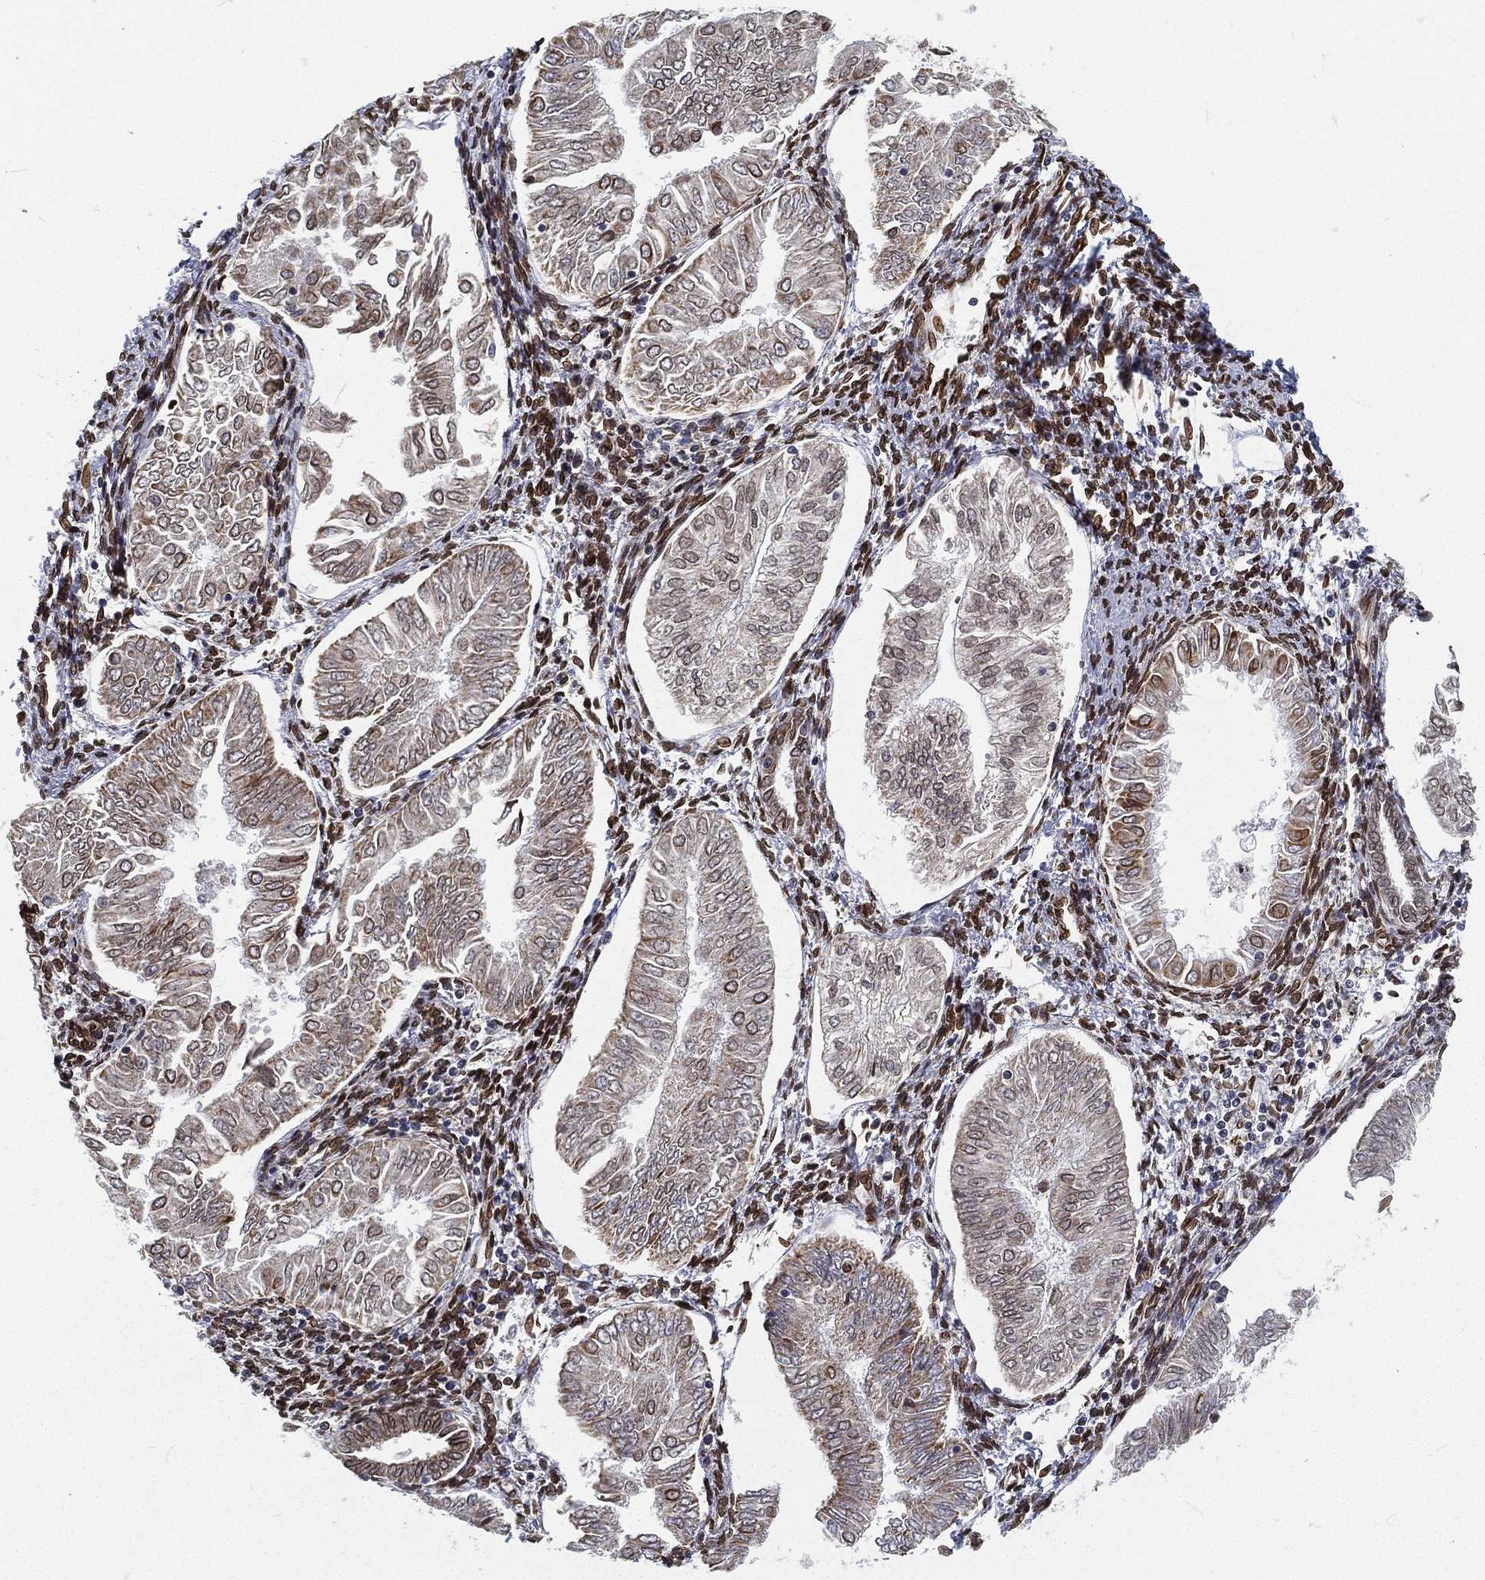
{"staining": {"intensity": "moderate", "quantity": "<25%", "location": "cytoplasmic/membranous,nuclear"}, "tissue": "endometrial cancer", "cell_type": "Tumor cells", "image_type": "cancer", "snomed": [{"axis": "morphology", "description": "Adenocarcinoma, NOS"}, {"axis": "topography", "description": "Endometrium"}], "caption": "DAB (3,3'-diaminobenzidine) immunohistochemical staining of human adenocarcinoma (endometrial) shows moderate cytoplasmic/membranous and nuclear protein expression in approximately <25% of tumor cells.", "gene": "PALB2", "patient": {"sex": "female", "age": 53}}